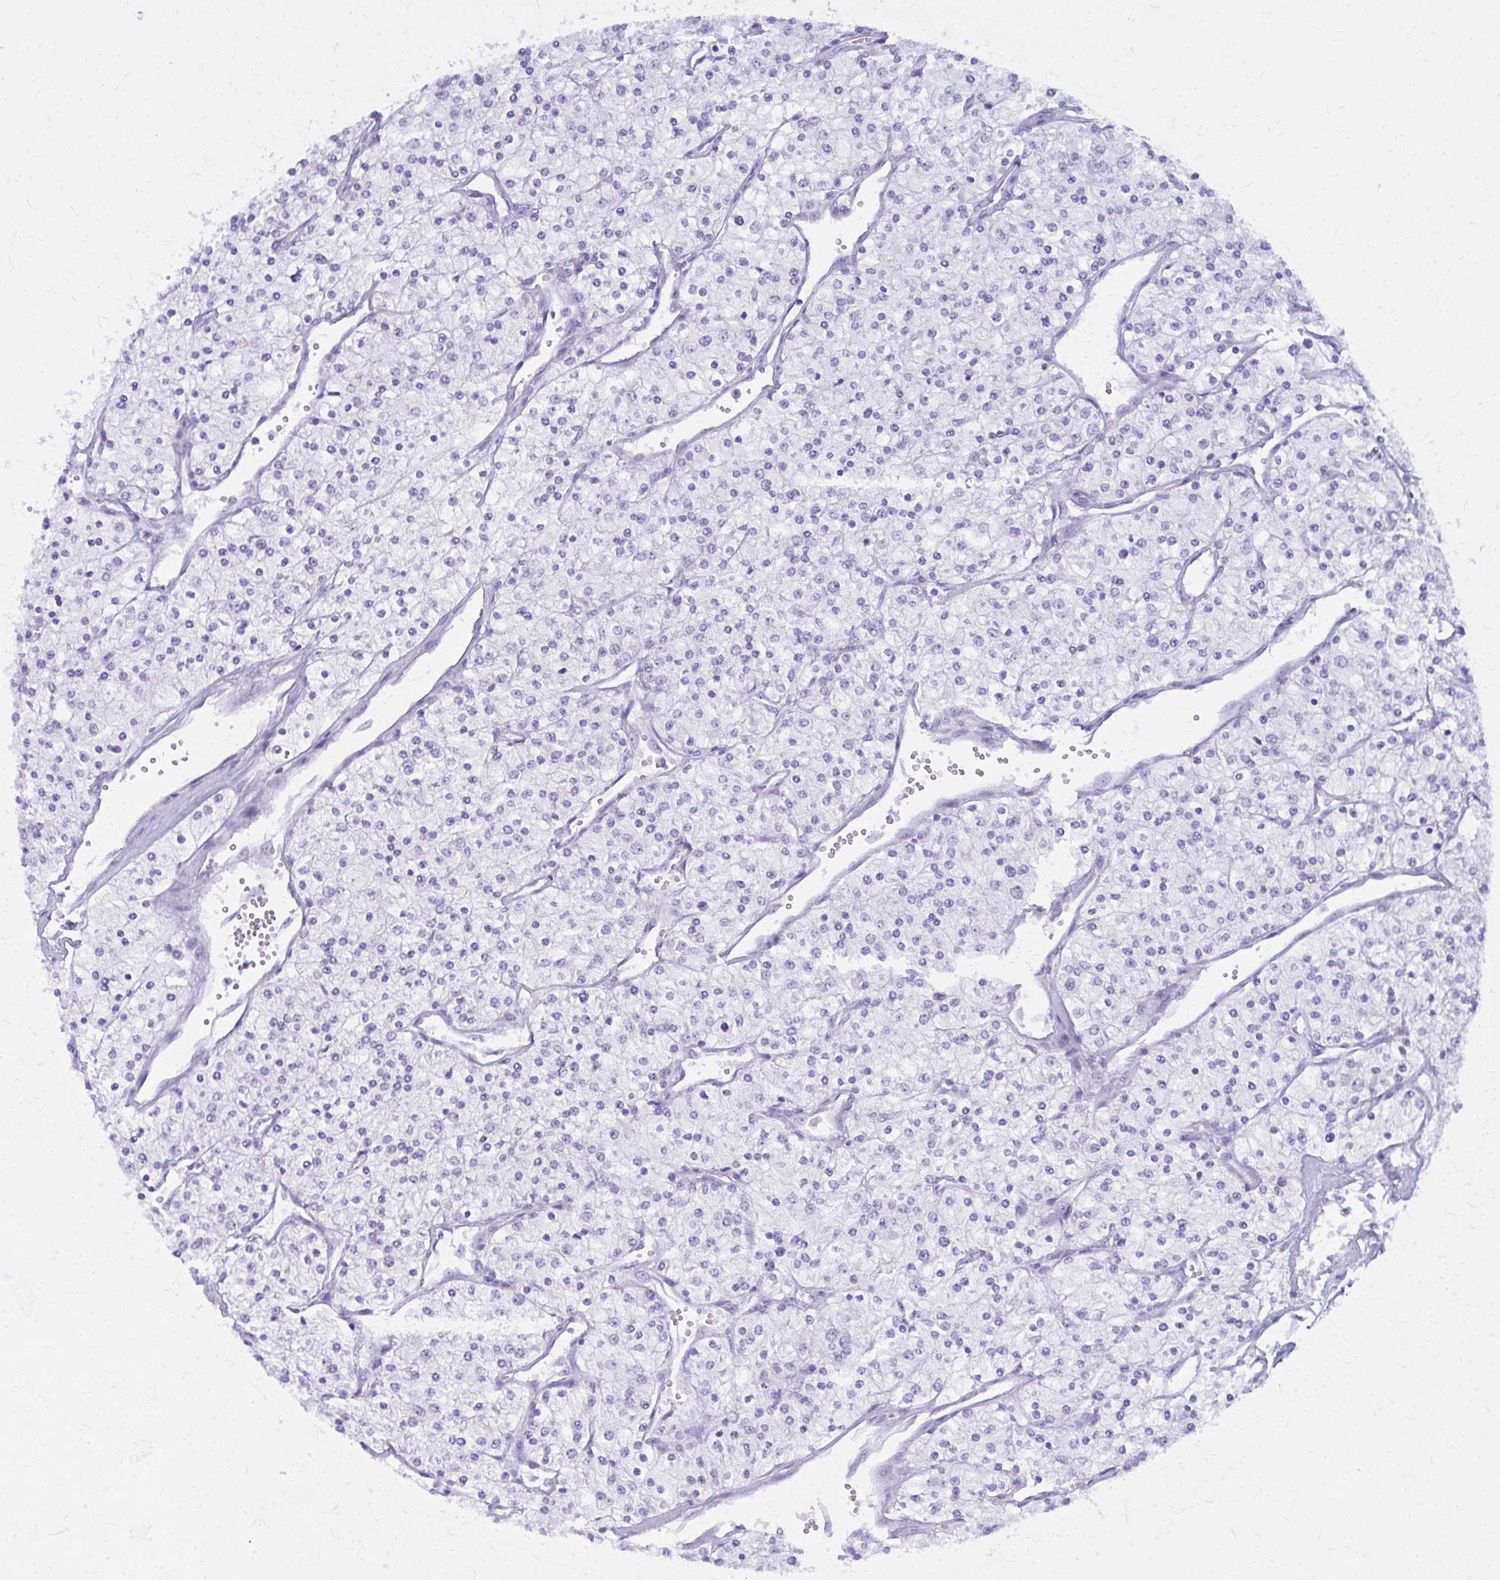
{"staining": {"intensity": "negative", "quantity": "none", "location": "none"}, "tissue": "renal cancer", "cell_type": "Tumor cells", "image_type": "cancer", "snomed": [{"axis": "morphology", "description": "Adenocarcinoma, NOS"}, {"axis": "topography", "description": "Kidney"}], "caption": "The image demonstrates no significant expression in tumor cells of renal cancer.", "gene": "GFAP", "patient": {"sex": "male", "age": 80}}